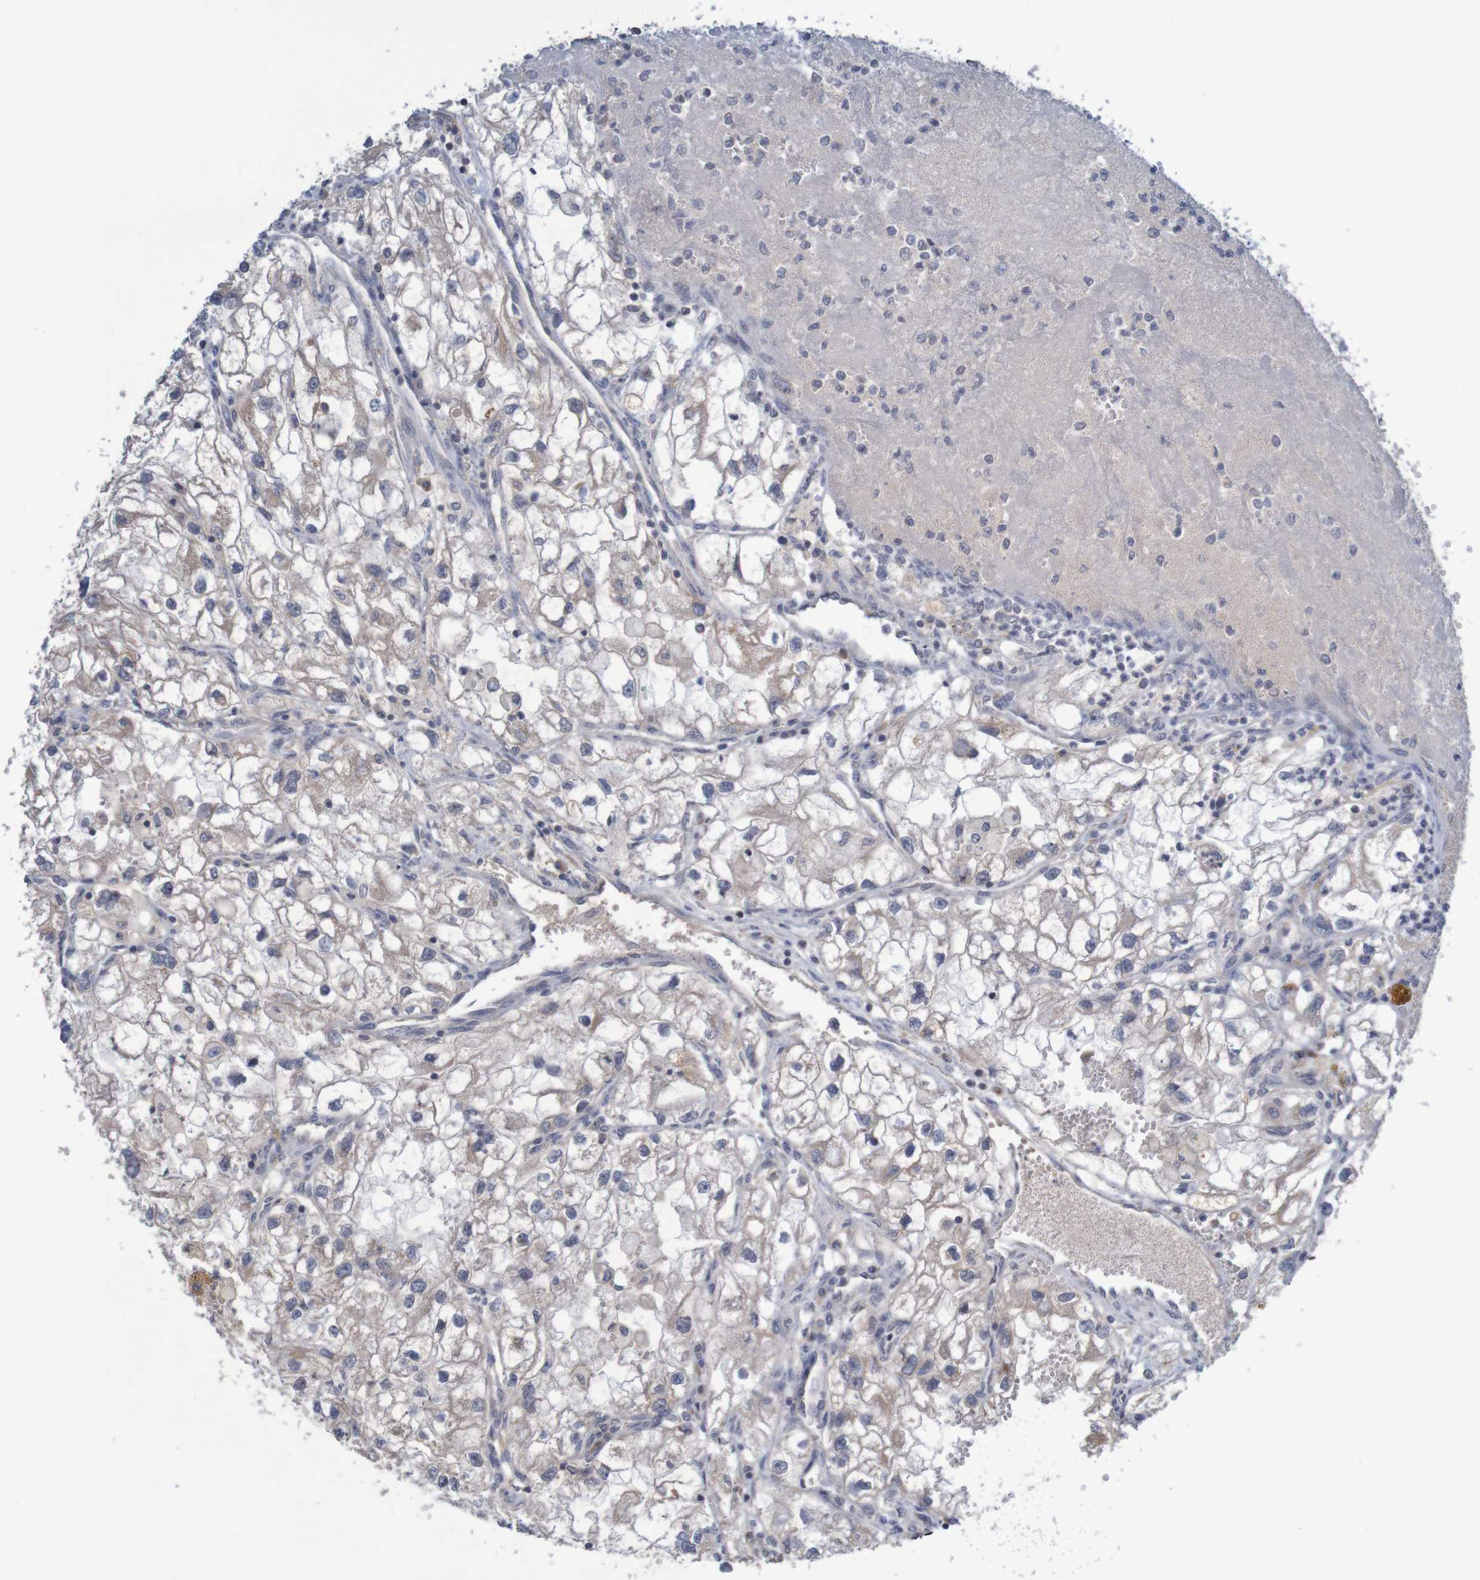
{"staining": {"intensity": "negative", "quantity": "none", "location": "none"}, "tissue": "renal cancer", "cell_type": "Tumor cells", "image_type": "cancer", "snomed": [{"axis": "morphology", "description": "Adenocarcinoma, NOS"}, {"axis": "topography", "description": "Kidney"}], "caption": "Immunohistochemistry (IHC) of human renal adenocarcinoma demonstrates no positivity in tumor cells. (DAB IHC visualized using brightfield microscopy, high magnification).", "gene": "ANKK1", "patient": {"sex": "female", "age": 70}}